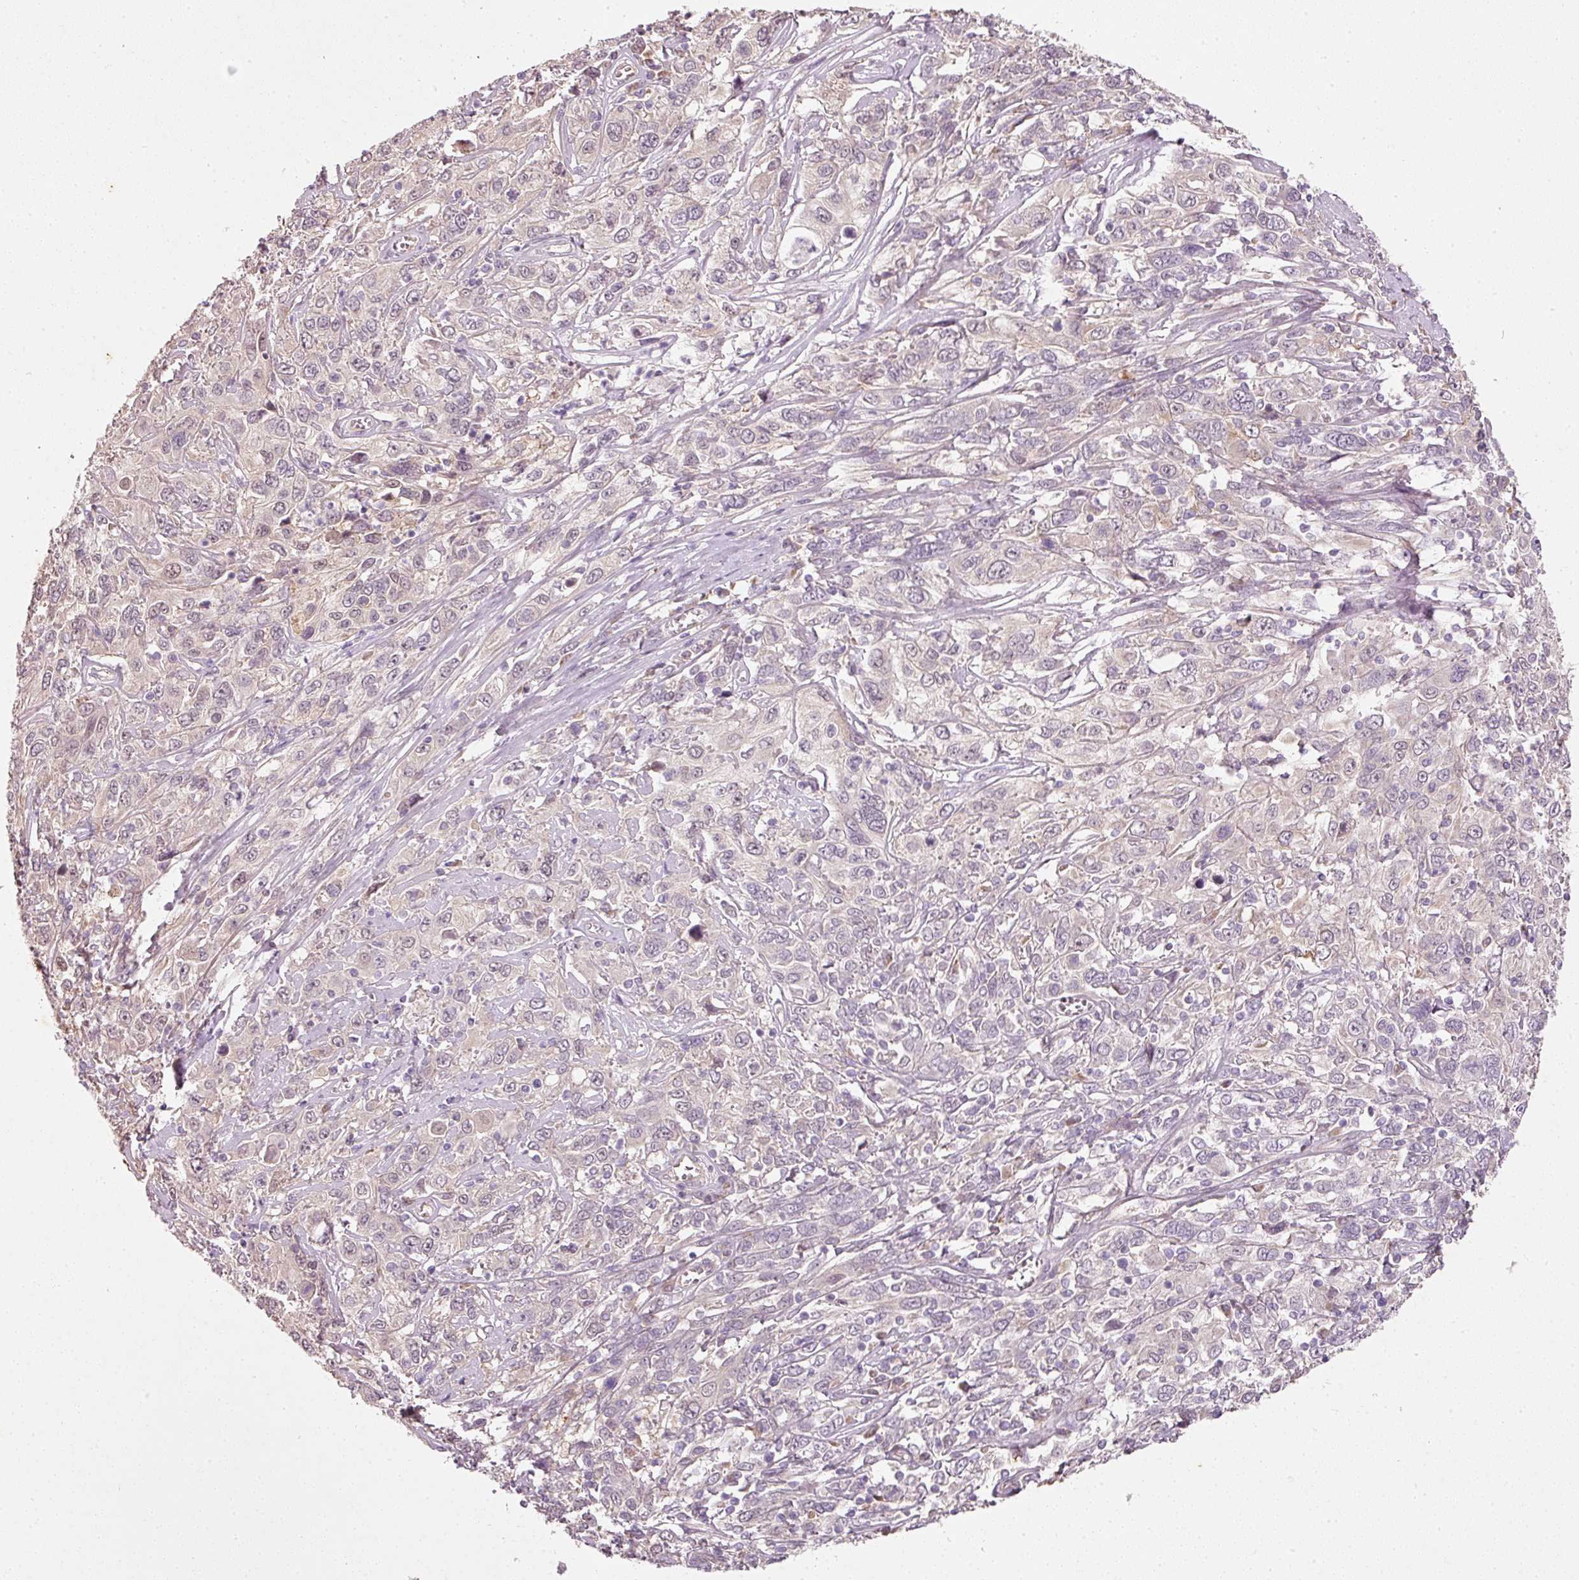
{"staining": {"intensity": "negative", "quantity": "none", "location": "none"}, "tissue": "cervical cancer", "cell_type": "Tumor cells", "image_type": "cancer", "snomed": [{"axis": "morphology", "description": "Squamous cell carcinoma, NOS"}, {"axis": "topography", "description": "Cervix"}], "caption": "Immunohistochemical staining of squamous cell carcinoma (cervical) shows no significant positivity in tumor cells.", "gene": "RGL2", "patient": {"sex": "female", "age": 46}}